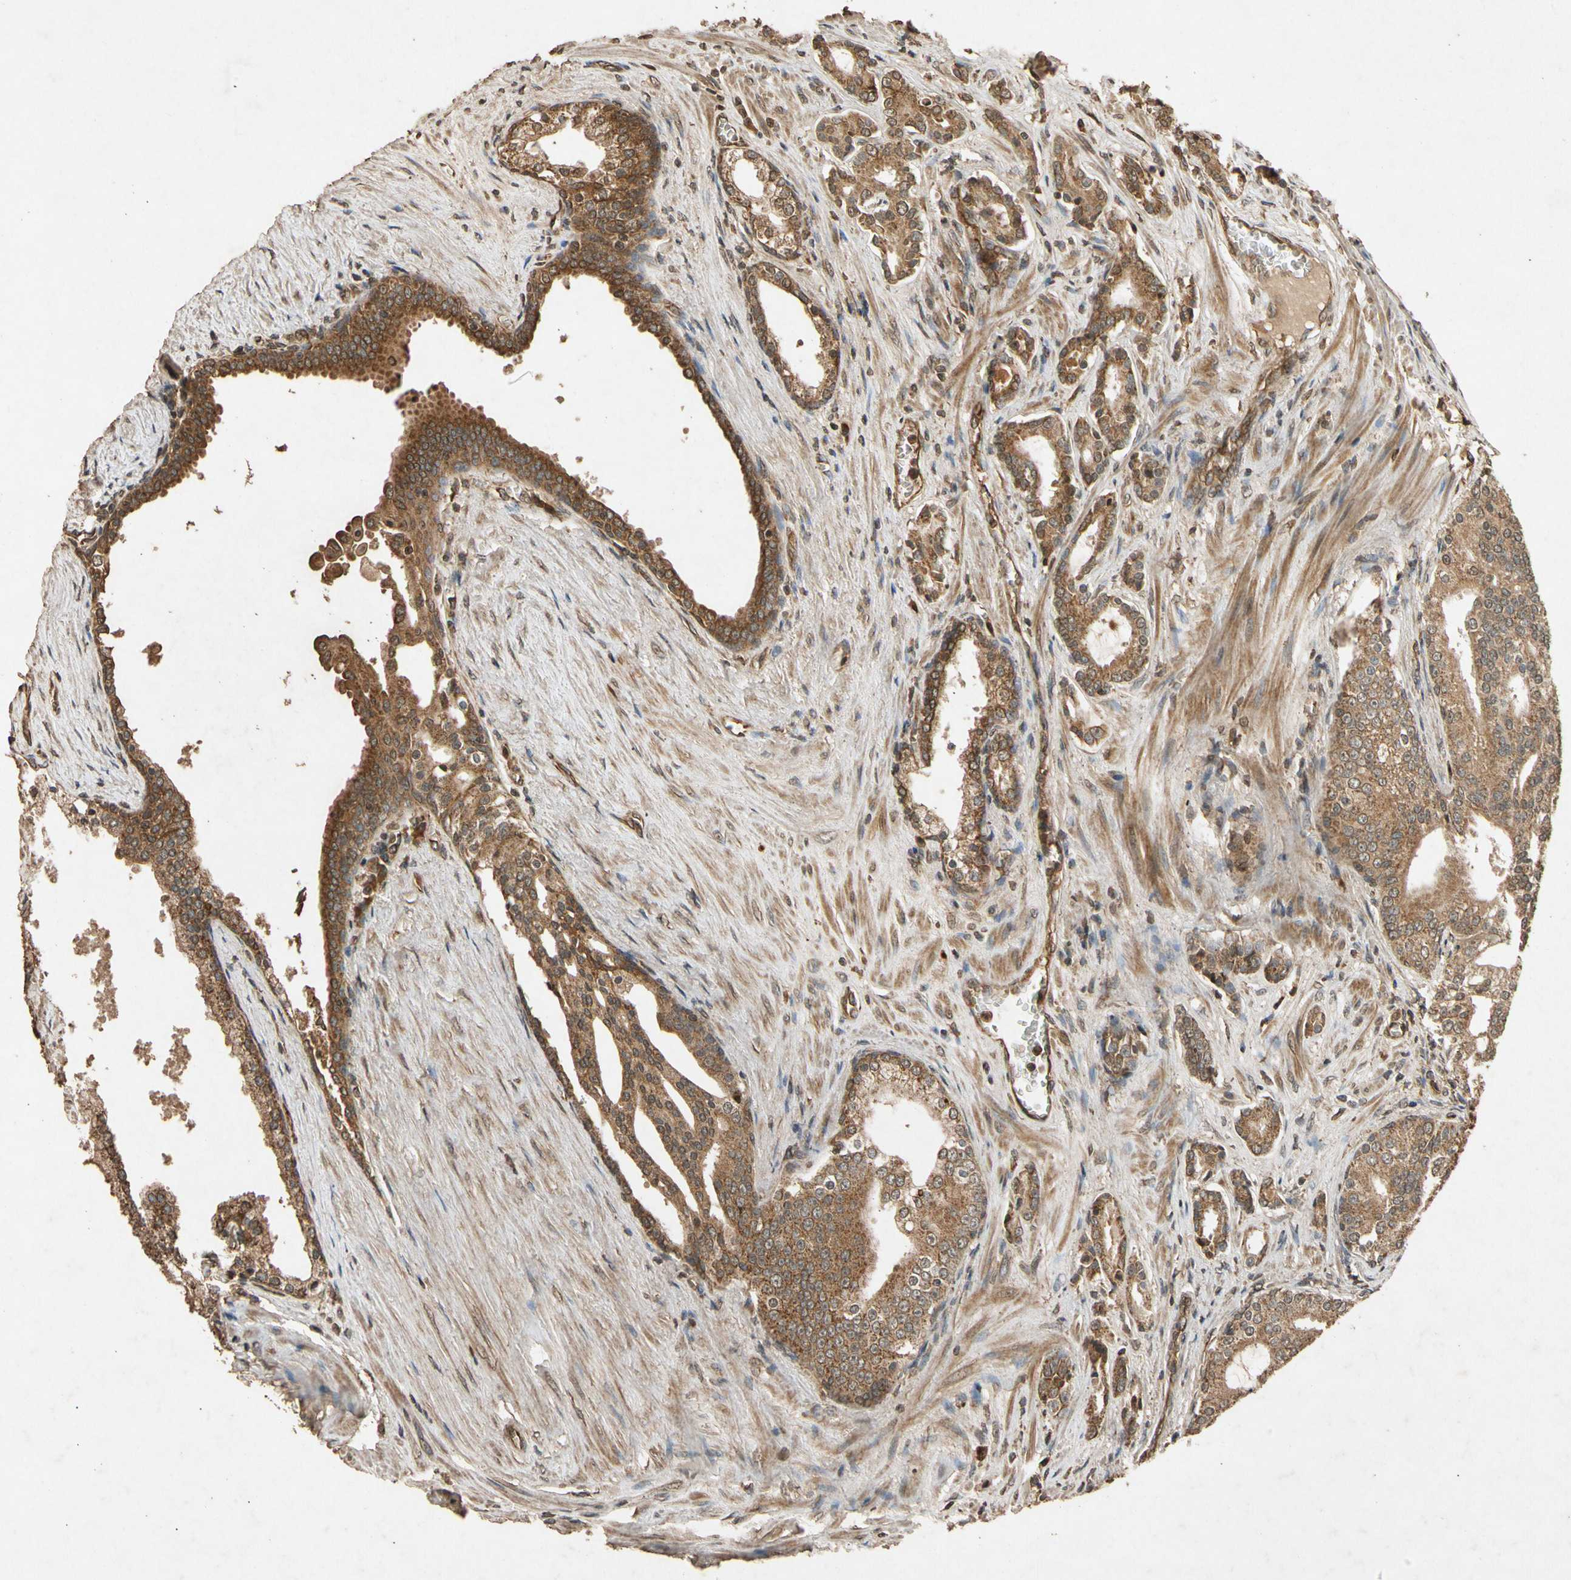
{"staining": {"intensity": "strong", "quantity": ">75%", "location": "cytoplasmic/membranous"}, "tissue": "prostate cancer", "cell_type": "Tumor cells", "image_type": "cancer", "snomed": [{"axis": "morphology", "description": "Adenocarcinoma, Low grade"}, {"axis": "topography", "description": "Prostate"}], "caption": "The micrograph demonstrates staining of adenocarcinoma (low-grade) (prostate), revealing strong cytoplasmic/membranous protein staining (brown color) within tumor cells. The staining is performed using DAB brown chromogen to label protein expression. The nuclei are counter-stained blue using hematoxylin.", "gene": "TXN2", "patient": {"sex": "male", "age": 58}}